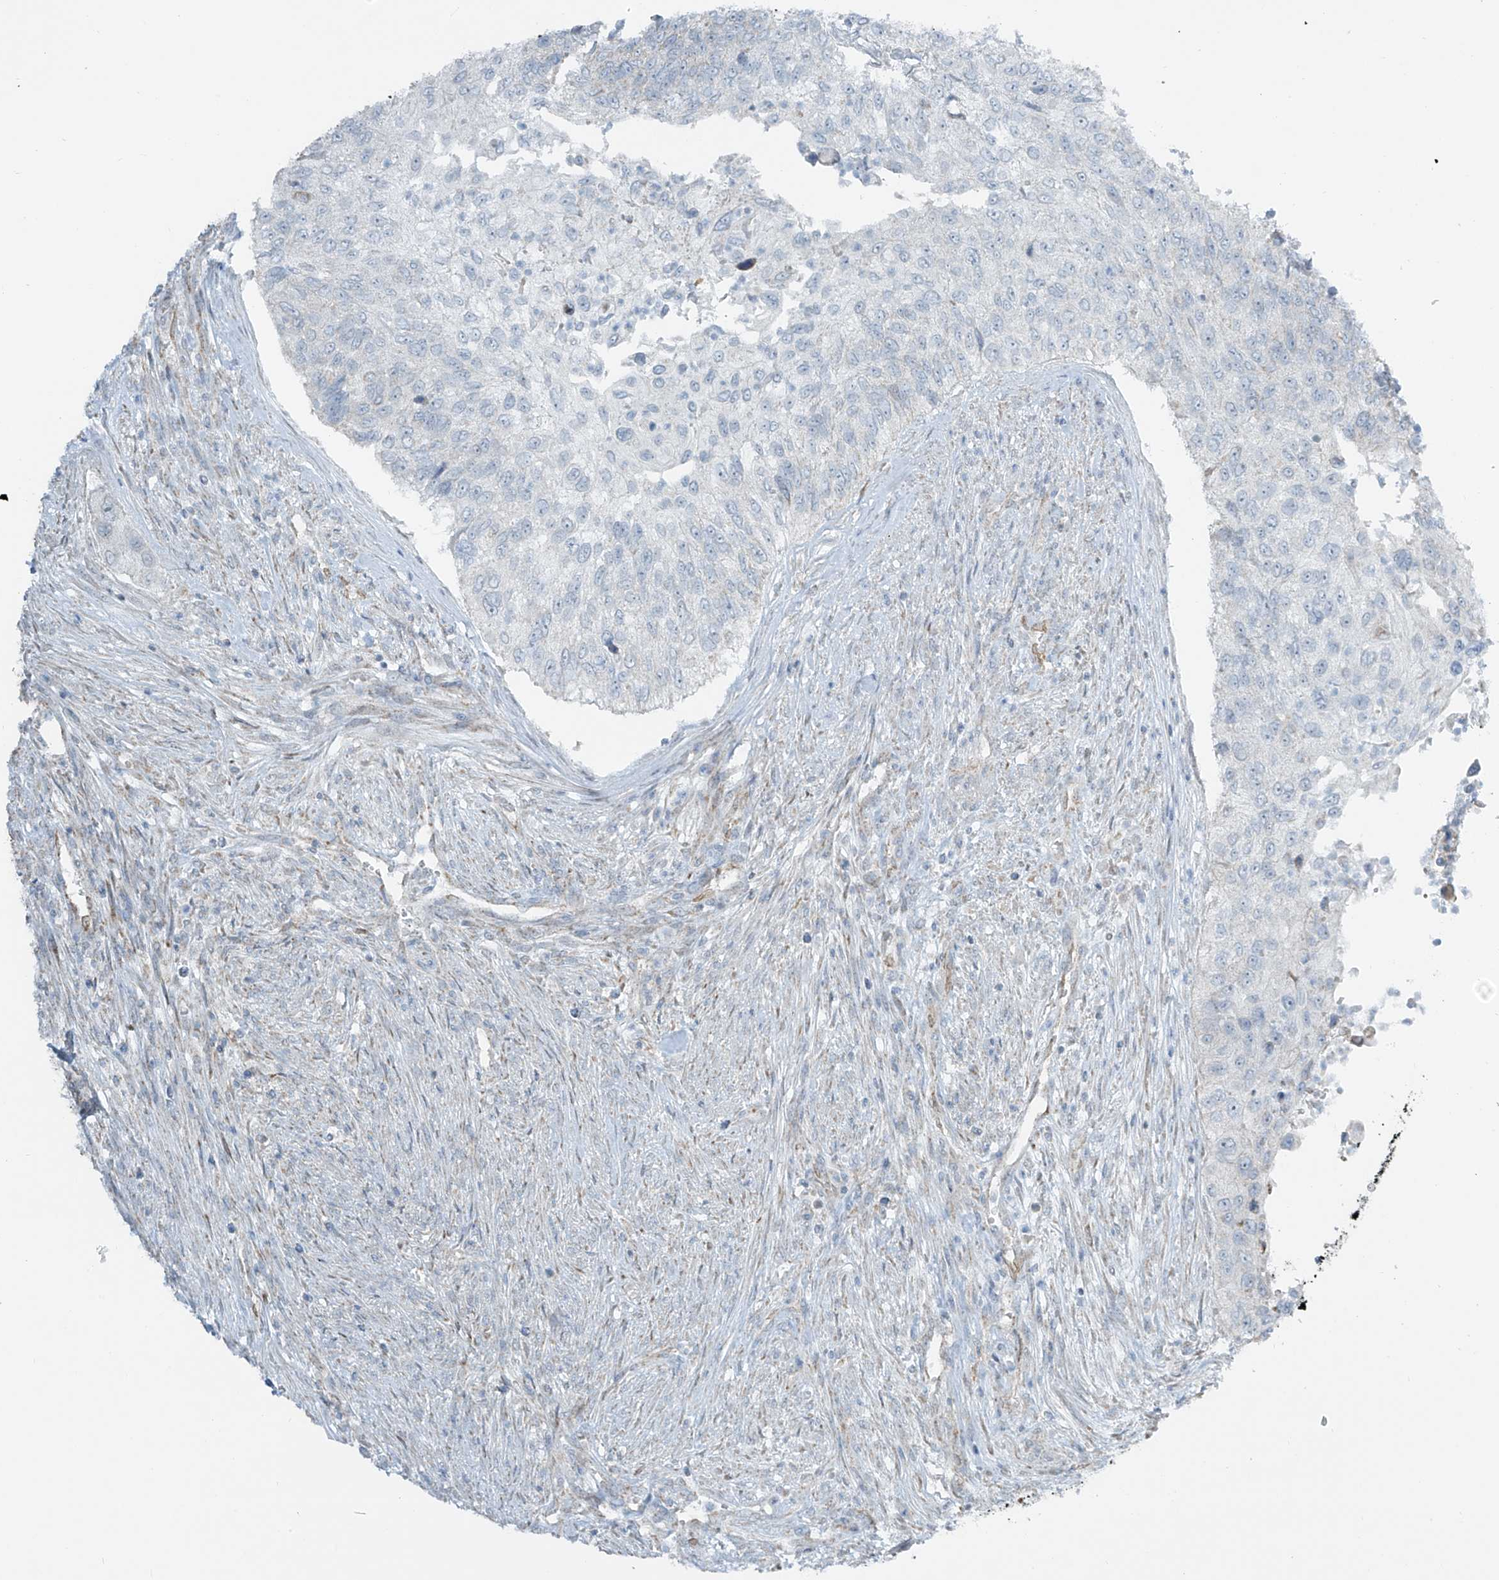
{"staining": {"intensity": "negative", "quantity": "none", "location": "none"}, "tissue": "urothelial cancer", "cell_type": "Tumor cells", "image_type": "cancer", "snomed": [{"axis": "morphology", "description": "Urothelial carcinoma, High grade"}, {"axis": "topography", "description": "Urinary bladder"}], "caption": "A high-resolution histopathology image shows immunohistochemistry (IHC) staining of urothelial cancer, which reveals no significant positivity in tumor cells.", "gene": "SMDT1", "patient": {"sex": "female", "age": 60}}